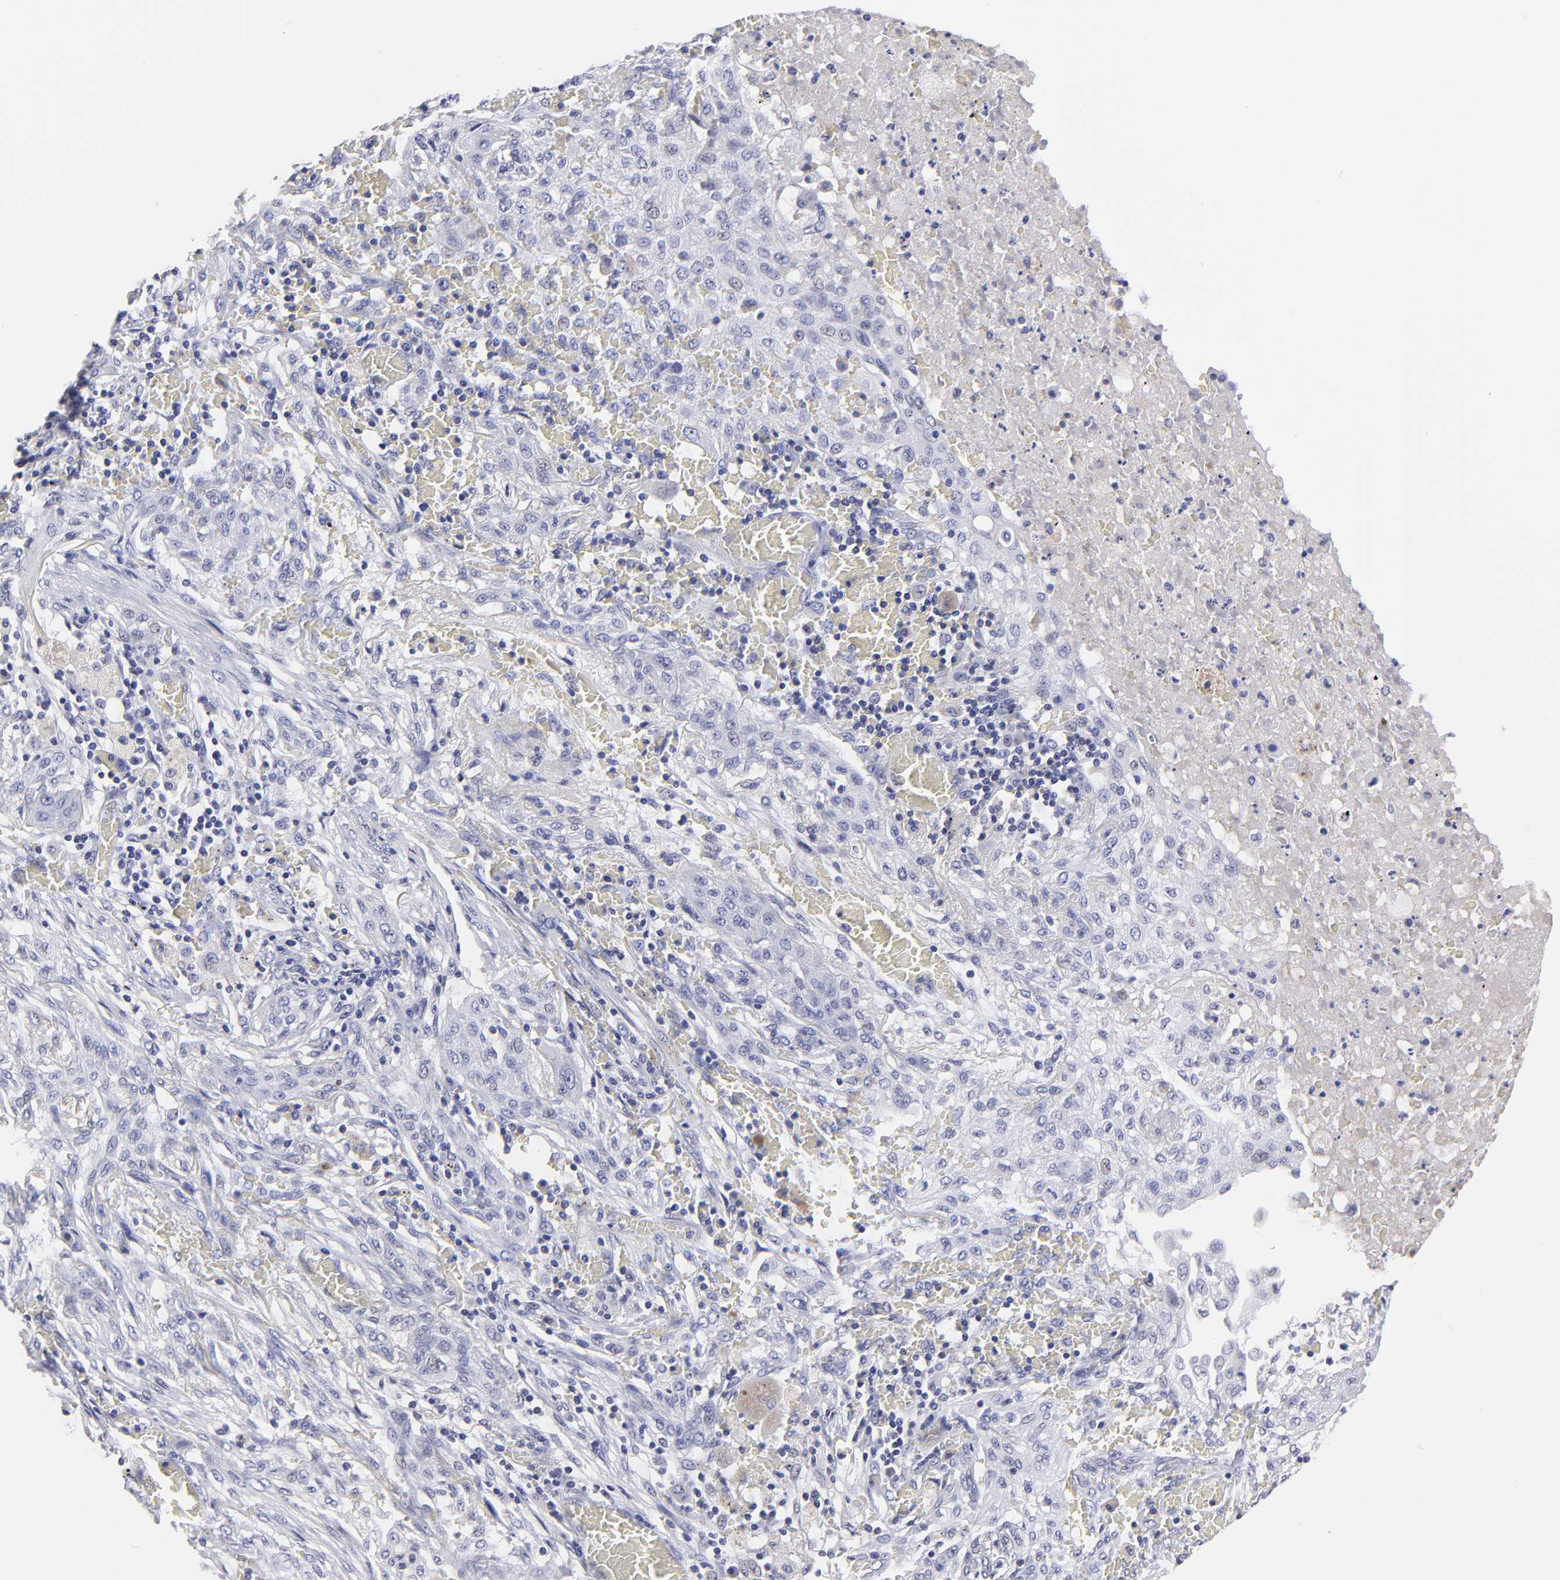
{"staining": {"intensity": "negative", "quantity": "none", "location": "none"}, "tissue": "lung cancer", "cell_type": "Tumor cells", "image_type": "cancer", "snomed": [{"axis": "morphology", "description": "Squamous cell carcinoma, NOS"}, {"axis": "topography", "description": "Lung"}], "caption": "This is a histopathology image of immunohistochemistry staining of lung cancer, which shows no expression in tumor cells.", "gene": "BTG2", "patient": {"sex": "female", "age": 47}}